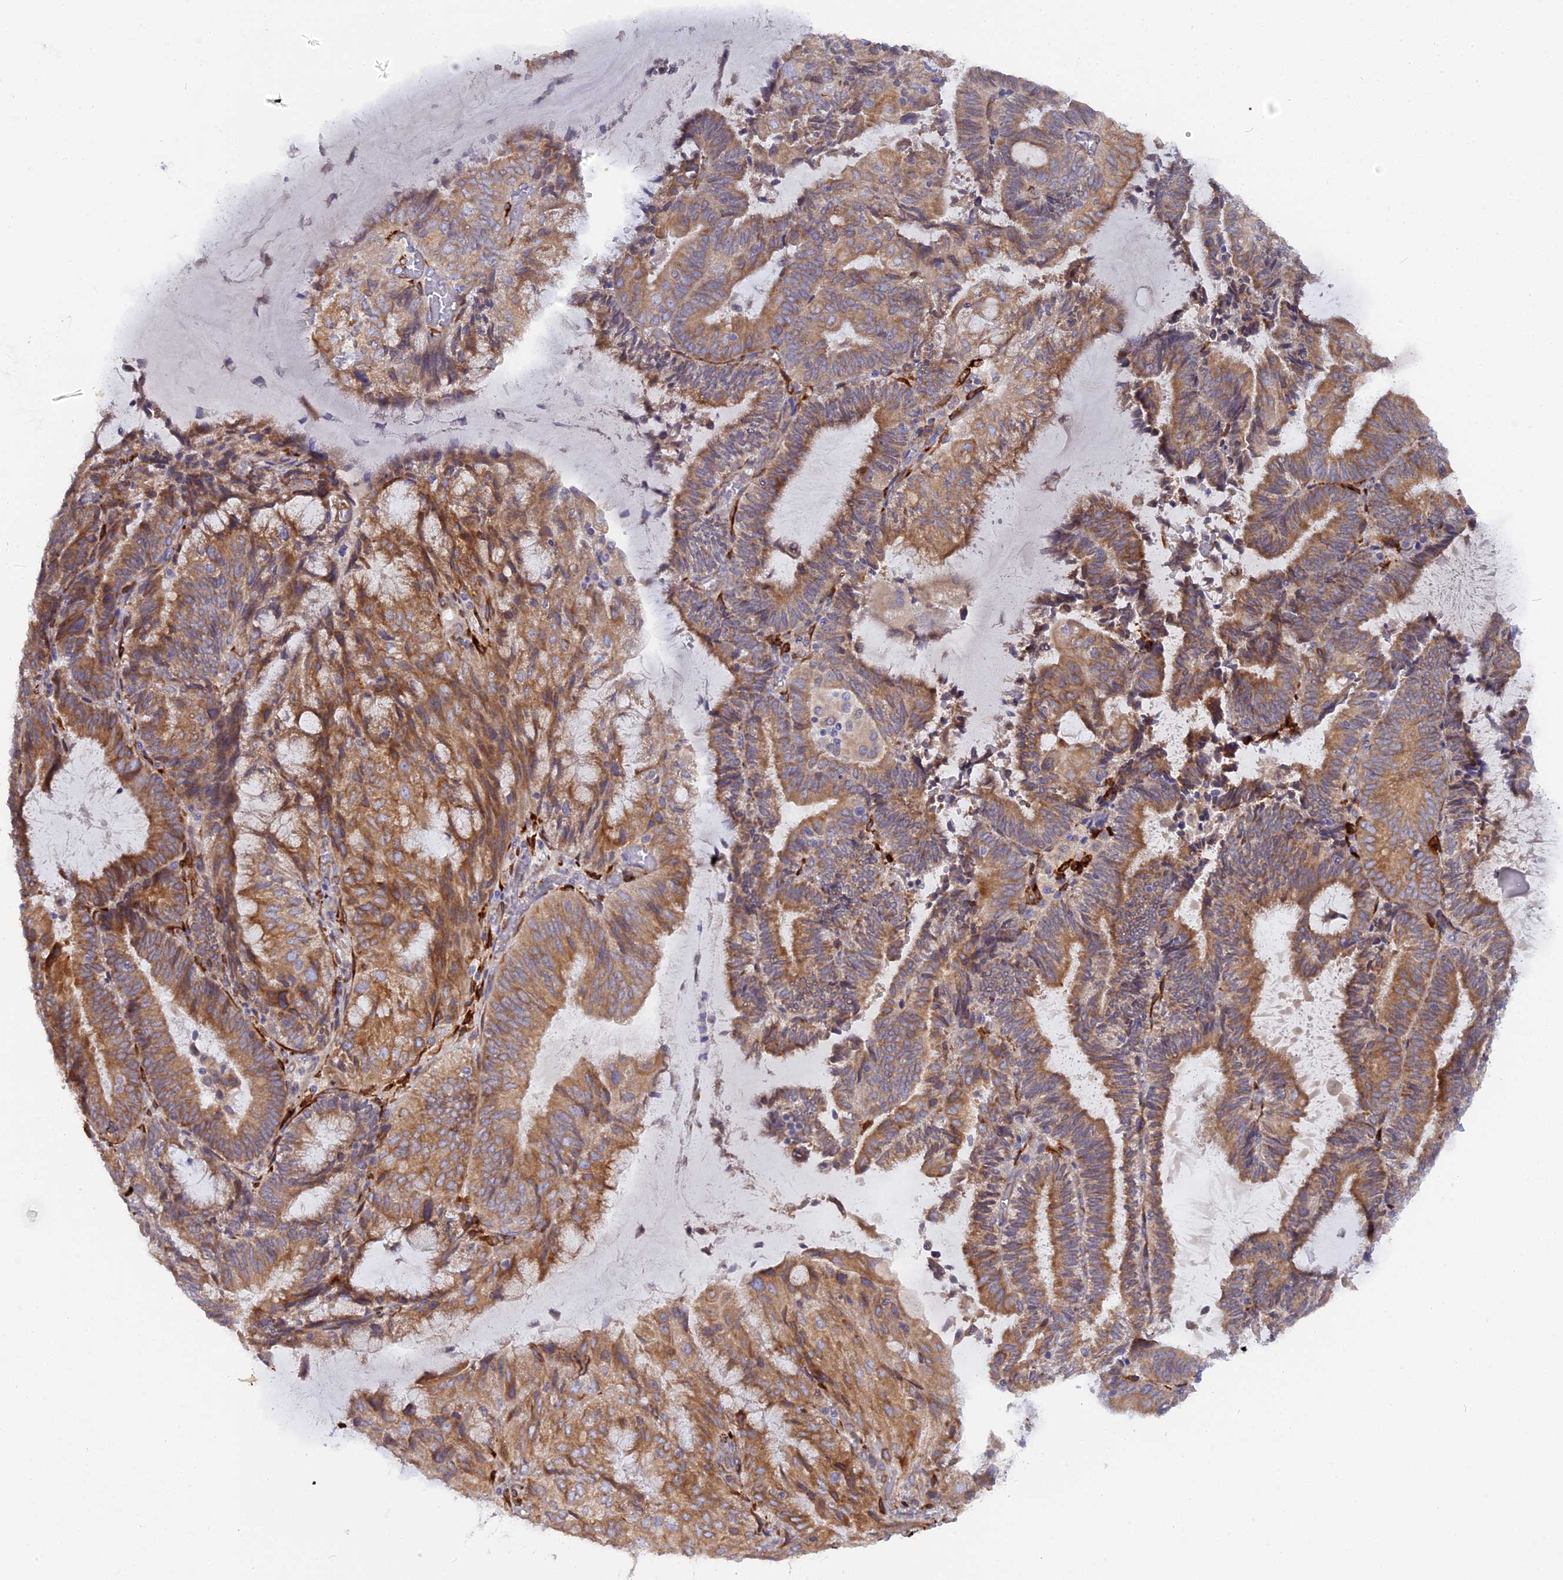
{"staining": {"intensity": "moderate", "quantity": ">75%", "location": "cytoplasmic/membranous"}, "tissue": "endometrial cancer", "cell_type": "Tumor cells", "image_type": "cancer", "snomed": [{"axis": "morphology", "description": "Adenocarcinoma, NOS"}, {"axis": "topography", "description": "Endometrium"}], "caption": "Adenocarcinoma (endometrial) stained with DAB immunohistochemistry (IHC) reveals medium levels of moderate cytoplasmic/membranous expression in about >75% of tumor cells.", "gene": "TLCD1", "patient": {"sex": "female", "age": 81}}